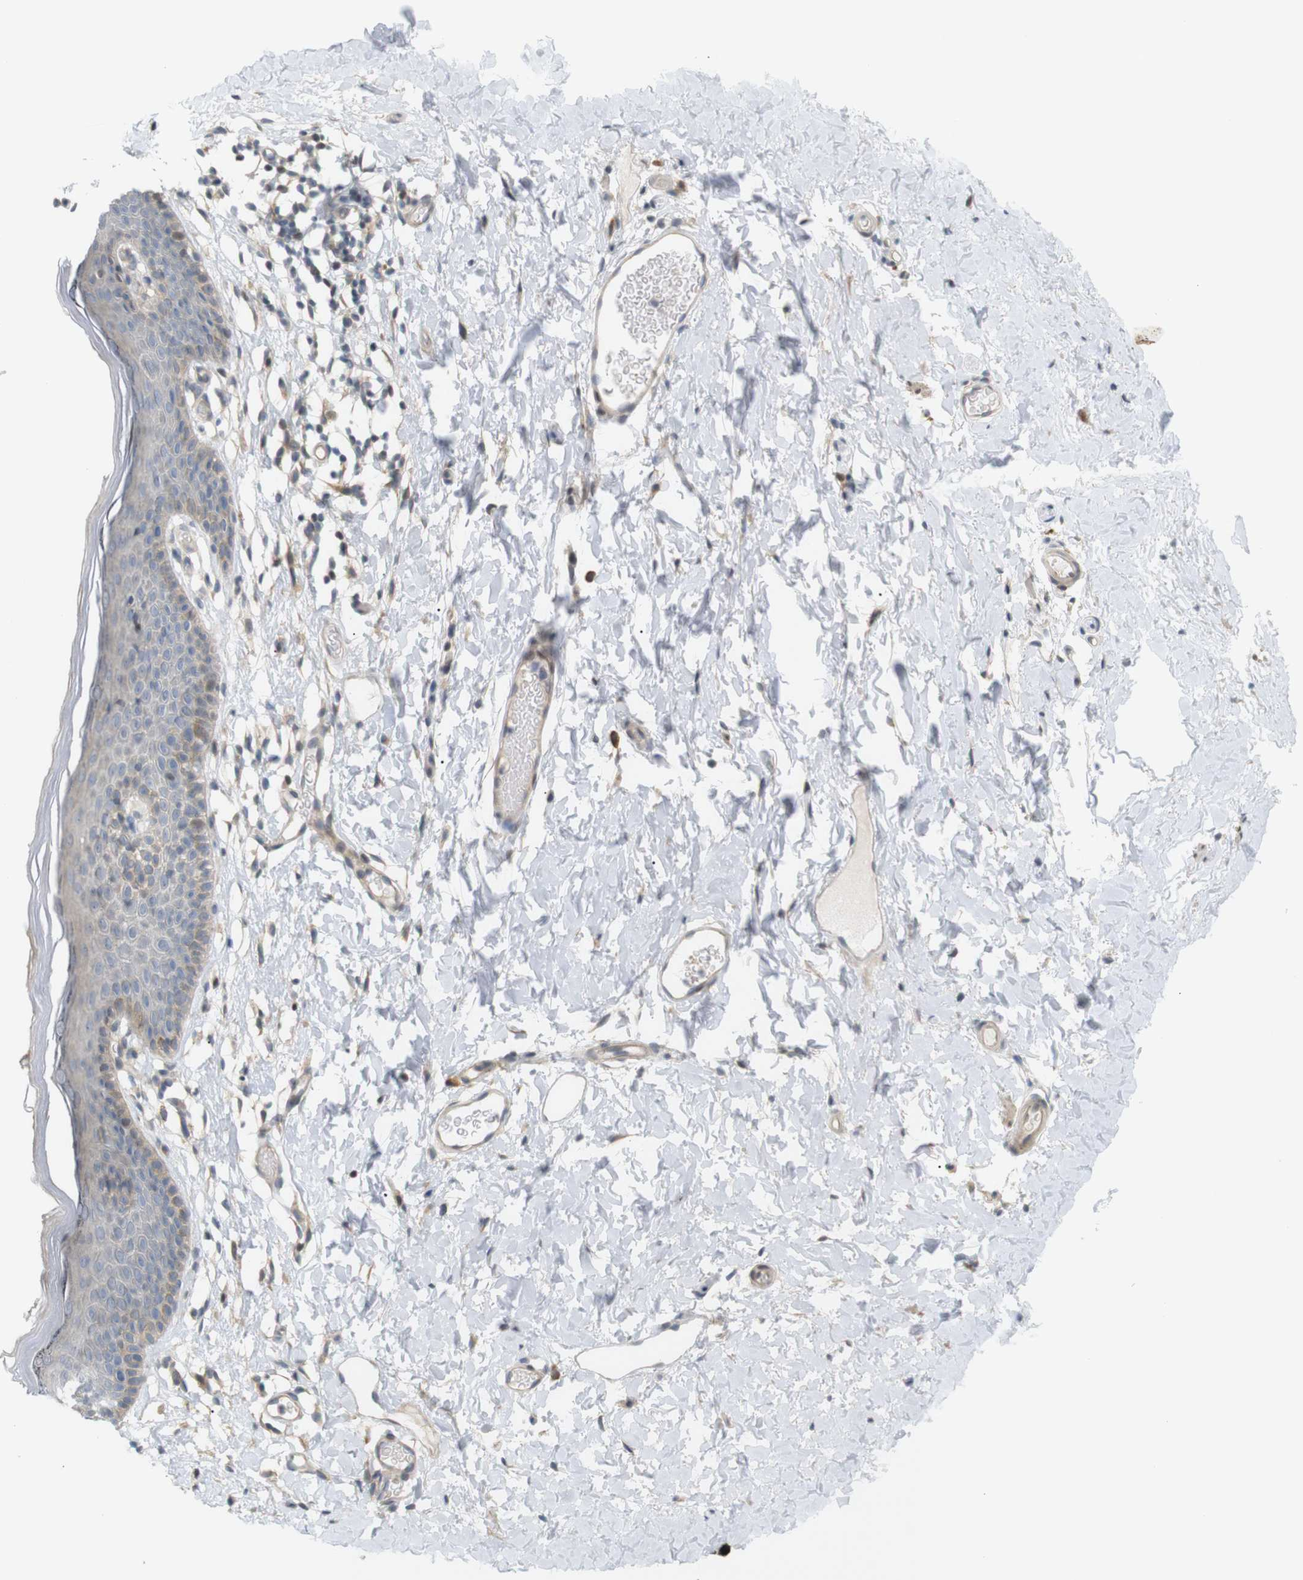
{"staining": {"intensity": "moderate", "quantity": "<25%", "location": "cytoplasmic/membranous"}, "tissue": "skin", "cell_type": "Epidermal cells", "image_type": "normal", "snomed": [{"axis": "morphology", "description": "Normal tissue, NOS"}, {"axis": "topography", "description": "Adipose tissue"}, {"axis": "topography", "description": "Vascular tissue"}, {"axis": "topography", "description": "Anal"}, {"axis": "topography", "description": "Peripheral nerve tissue"}], "caption": "Immunohistochemistry of normal skin shows low levels of moderate cytoplasmic/membranous staining in approximately <25% of epidermal cells.", "gene": "PPP1R14A", "patient": {"sex": "female", "age": 54}}